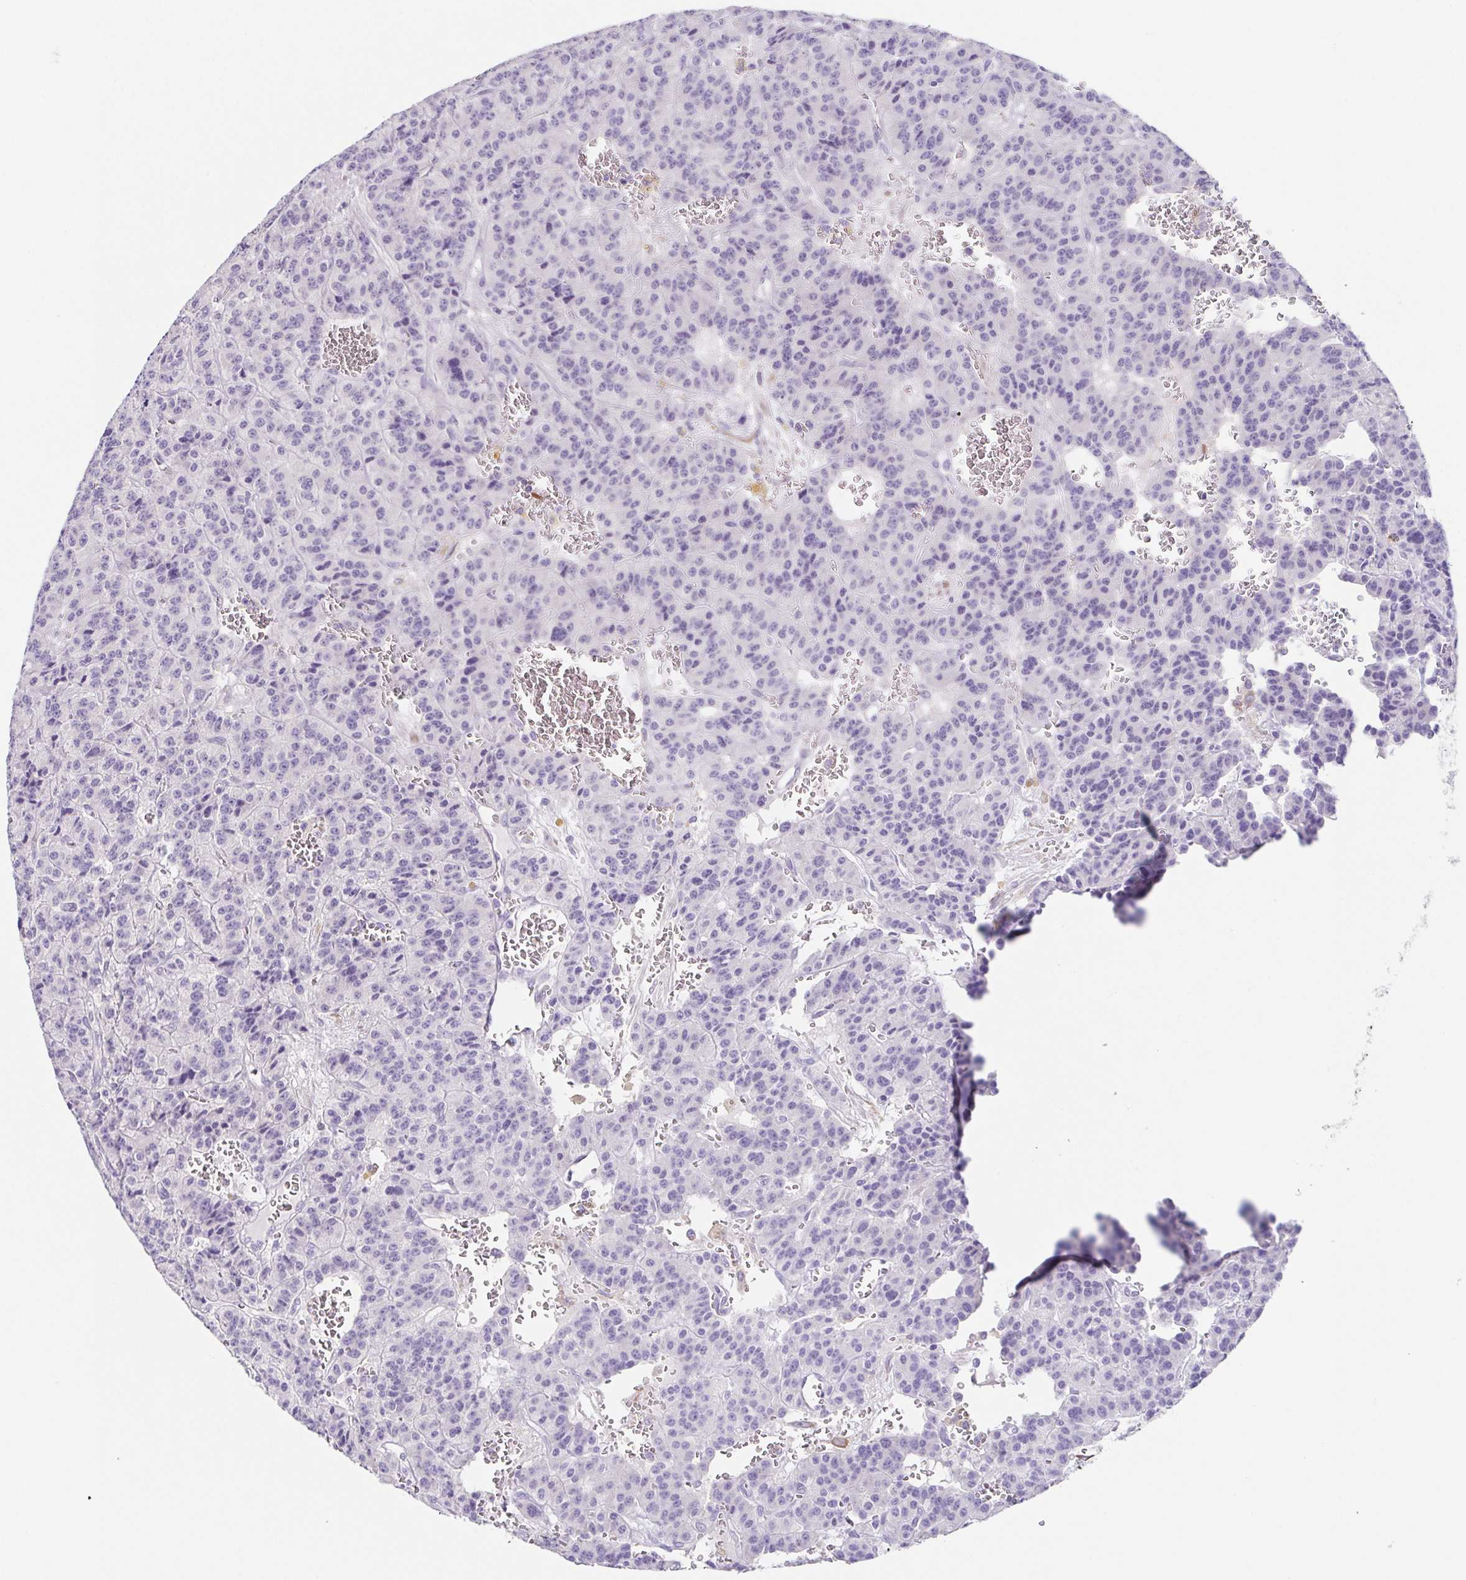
{"staining": {"intensity": "negative", "quantity": "none", "location": "none"}, "tissue": "carcinoid", "cell_type": "Tumor cells", "image_type": "cancer", "snomed": [{"axis": "morphology", "description": "Carcinoid, malignant, NOS"}, {"axis": "topography", "description": "Lung"}], "caption": "Carcinoid was stained to show a protein in brown. There is no significant staining in tumor cells.", "gene": "HDGFL1", "patient": {"sex": "female", "age": 71}}